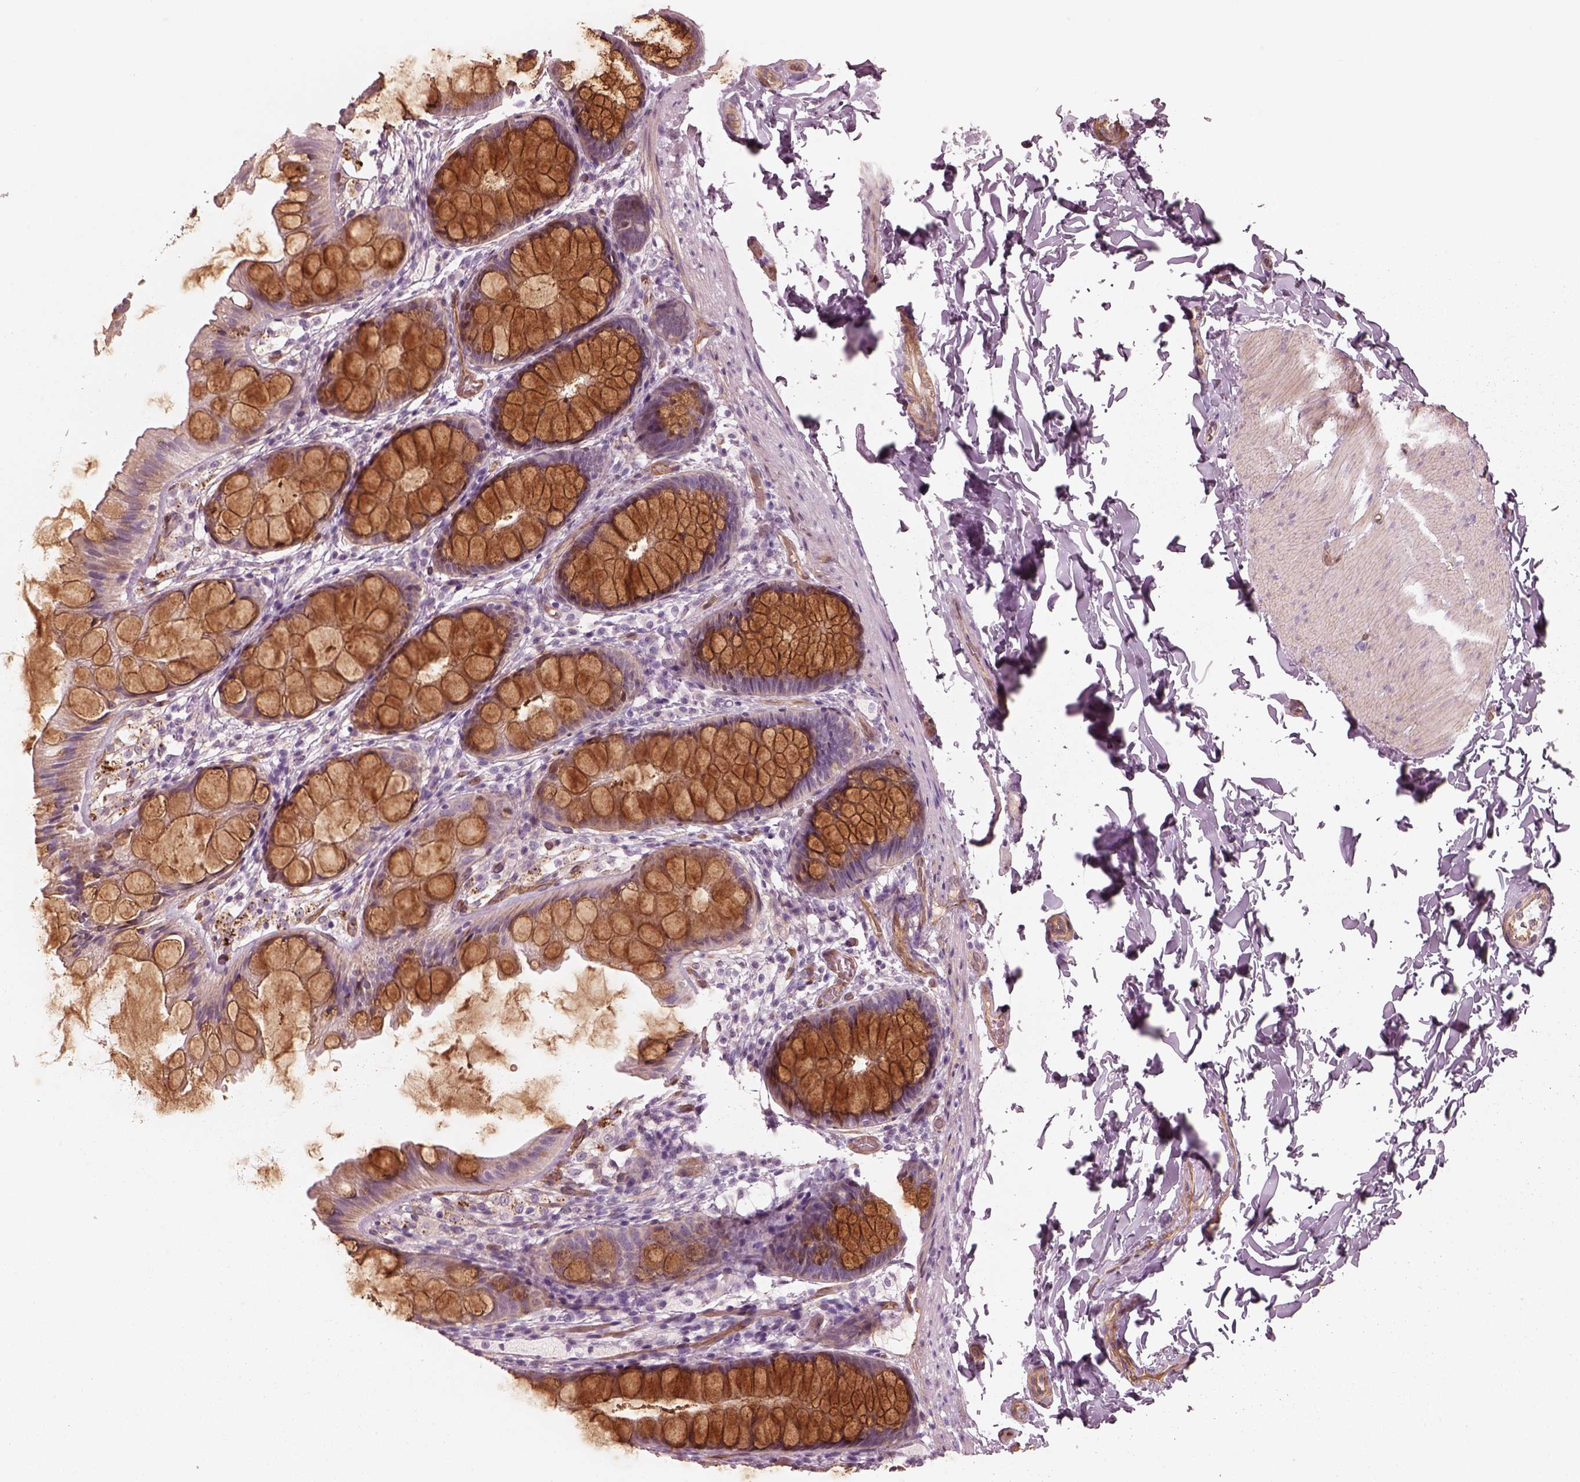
{"staining": {"intensity": "weak", "quantity": ">75%", "location": "cytoplasmic/membranous"}, "tissue": "colon", "cell_type": "Endothelial cells", "image_type": "normal", "snomed": [{"axis": "morphology", "description": "Normal tissue, NOS"}, {"axis": "topography", "description": "Colon"}], "caption": "Weak cytoplasmic/membranous staining for a protein is present in about >75% of endothelial cells of normal colon using immunohistochemistry (IHC).", "gene": "CRYM", "patient": {"sex": "male", "age": 47}}